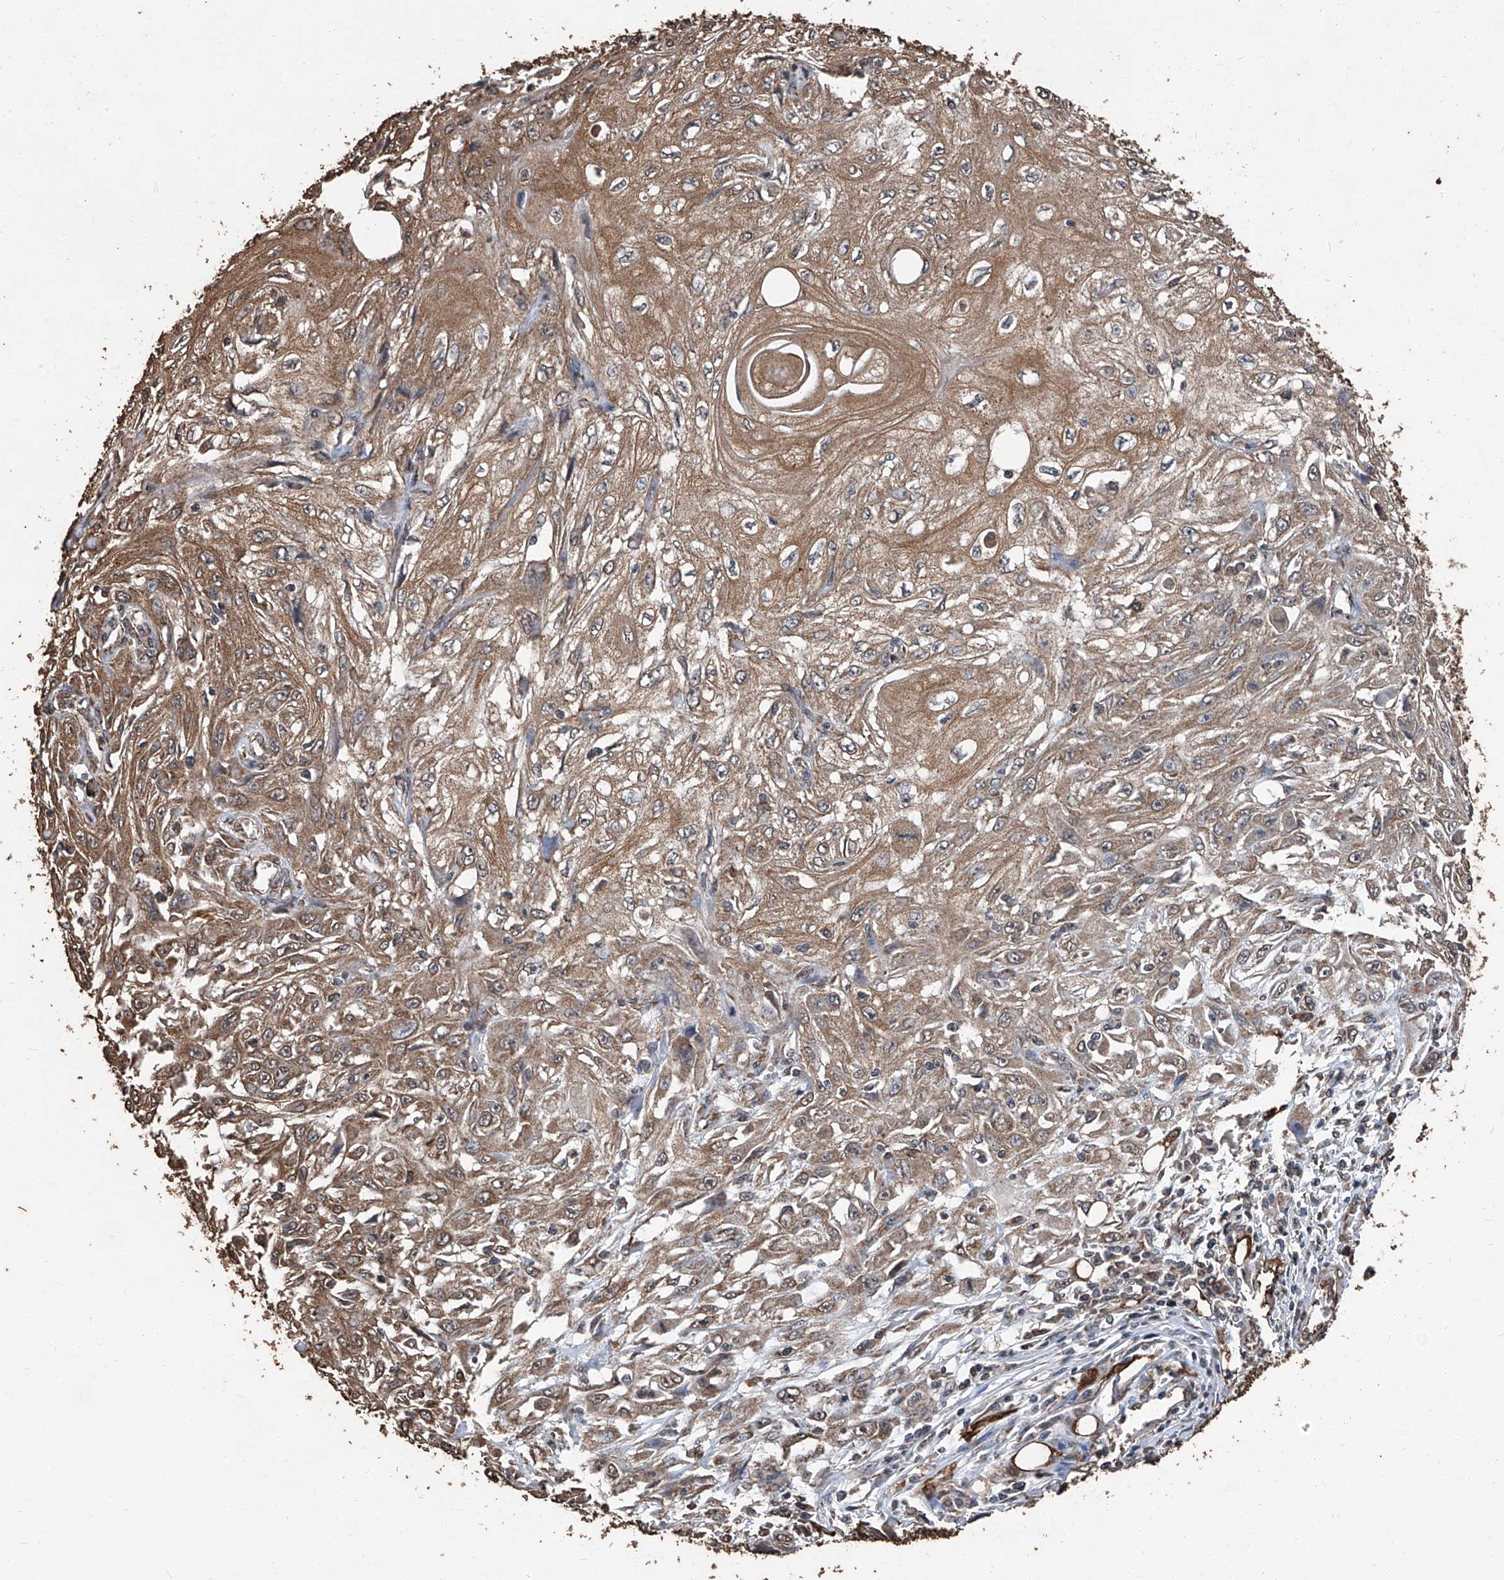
{"staining": {"intensity": "moderate", "quantity": ">75%", "location": "cytoplasmic/membranous"}, "tissue": "skin cancer", "cell_type": "Tumor cells", "image_type": "cancer", "snomed": [{"axis": "morphology", "description": "Squamous cell carcinoma, NOS"}, {"axis": "topography", "description": "Skin"}], "caption": "Brown immunohistochemical staining in human squamous cell carcinoma (skin) demonstrates moderate cytoplasmic/membranous expression in about >75% of tumor cells.", "gene": "STARD7", "patient": {"sex": "male", "age": 75}}